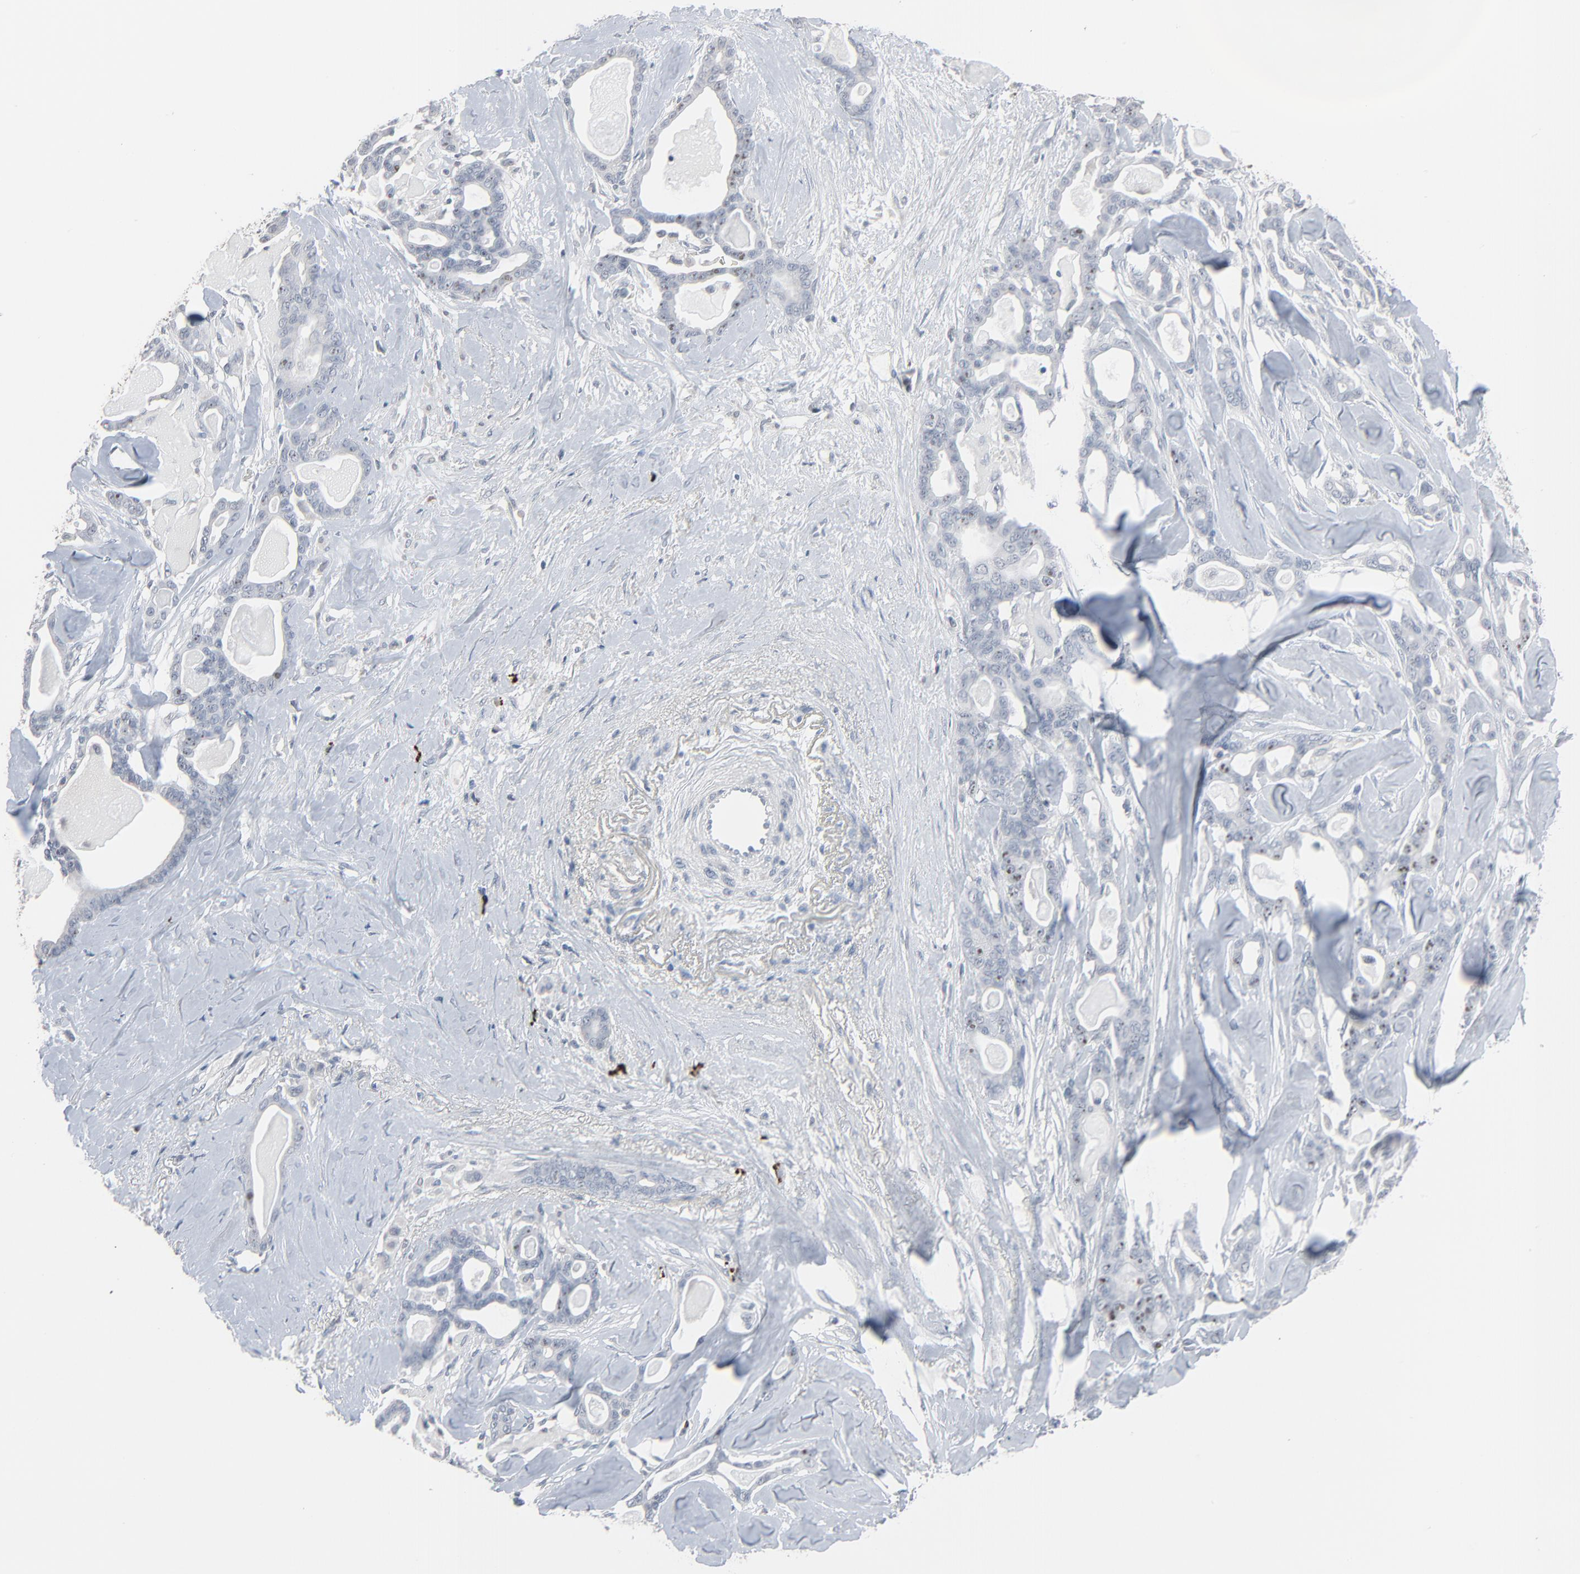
{"staining": {"intensity": "moderate", "quantity": "25%-75%", "location": "cytoplasmic/membranous"}, "tissue": "pancreatic cancer", "cell_type": "Tumor cells", "image_type": "cancer", "snomed": [{"axis": "morphology", "description": "Adenocarcinoma, NOS"}, {"axis": "topography", "description": "Pancreas"}], "caption": "Protein staining of pancreatic cancer (adenocarcinoma) tissue exhibits moderate cytoplasmic/membranous staining in approximately 25%-75% of tumor cells.", "gene": "SAGE1", "patient": {"sex": "male", "age": 63}}